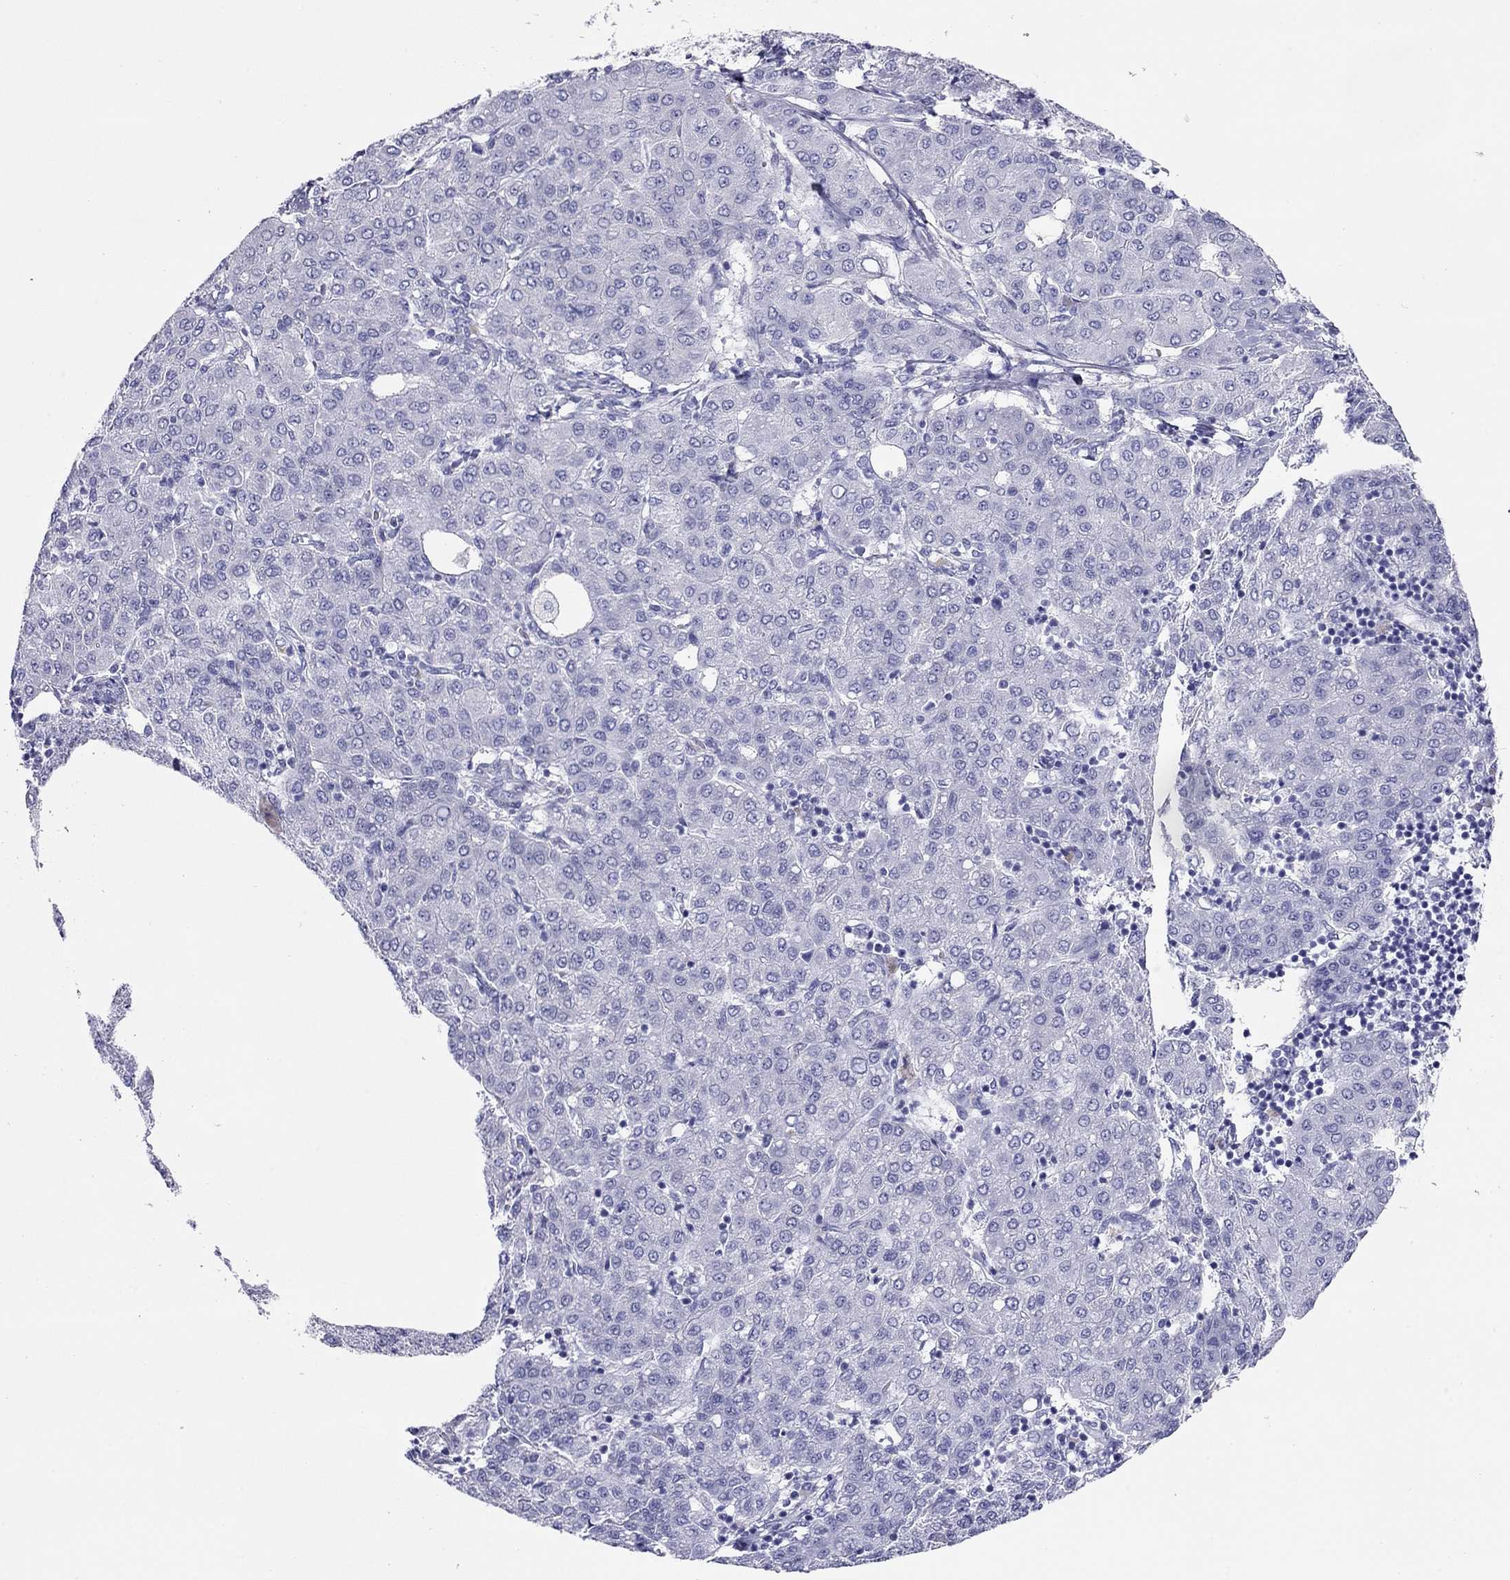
{"staining": {"intensity": "negative", "quantity": "none", "location": "none"}, "tissue": "liver cancer", "cell_type": "Tumor cells", "image_type": "cancer", "snomed": [{"axis": "morphology", "description": "Carcinoma, Hepatocellular, NOS"}, {"axis": "topography", "description": "Liver"}], "caption": "An immunohistochemistry (IHC) histopathology image of hepatocellular carcinoma (liver) is shown. There is no staining in tumor cells of hepatocellular carcinoma (liver).", "gene": "MYMX", "patient": {"sex": "male", "age": 65}}